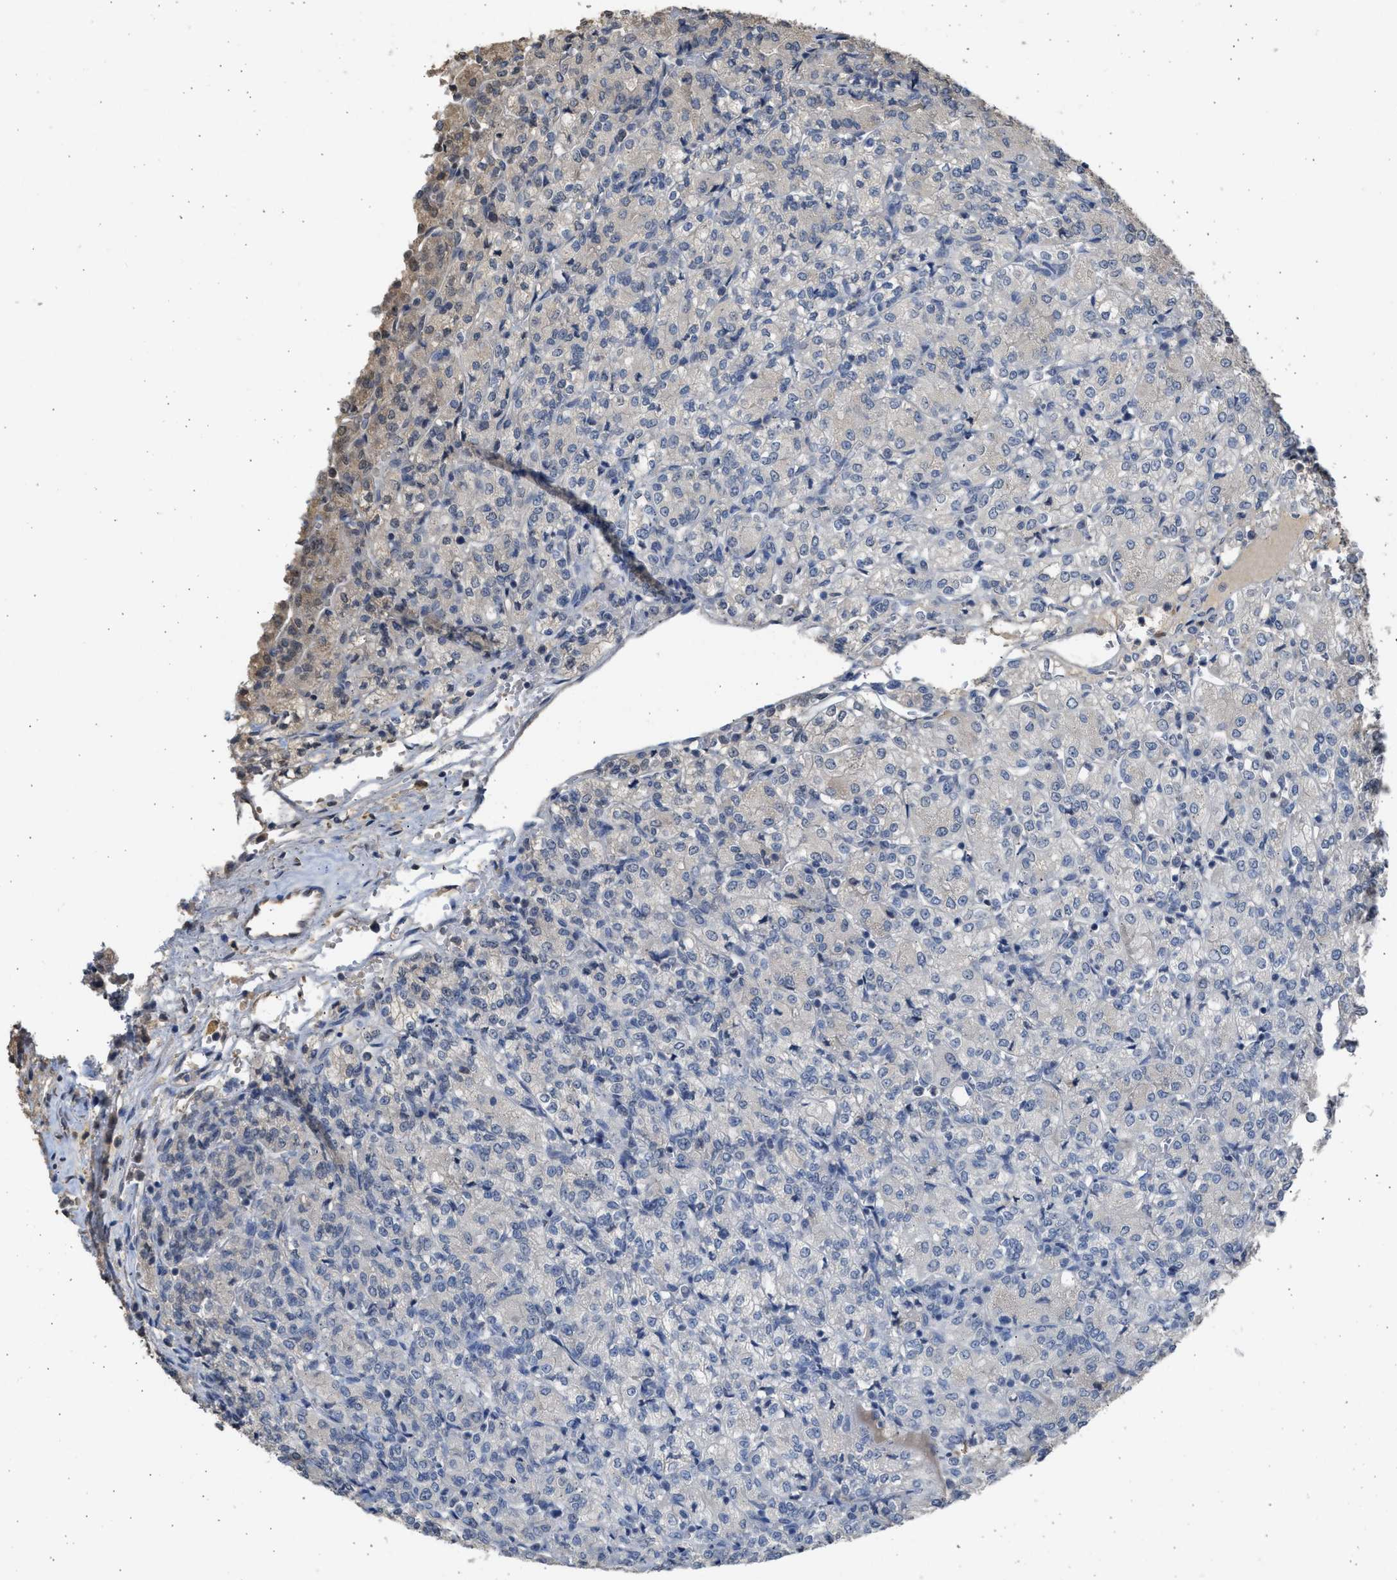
{"staining": {"intensity": "negative", "quantity": "none", "location": "none"}, "tissue": "renal cancer", "cell_type": "Tumor cells", "image_type": "cancer", "snomed": [{"axis": "morphology", "description": "Adenocarcinoma, NOS"}, {"axis": "topography", "description": "Kidney"}], "caption": "The immunohistochemistry (IHC) photomicrograph has no significant positivity in tumor cells of adenocarcinoma (renal) tissue.", "gene": "SULT2A1", "patient": {"sex": "male", "age": 77}}